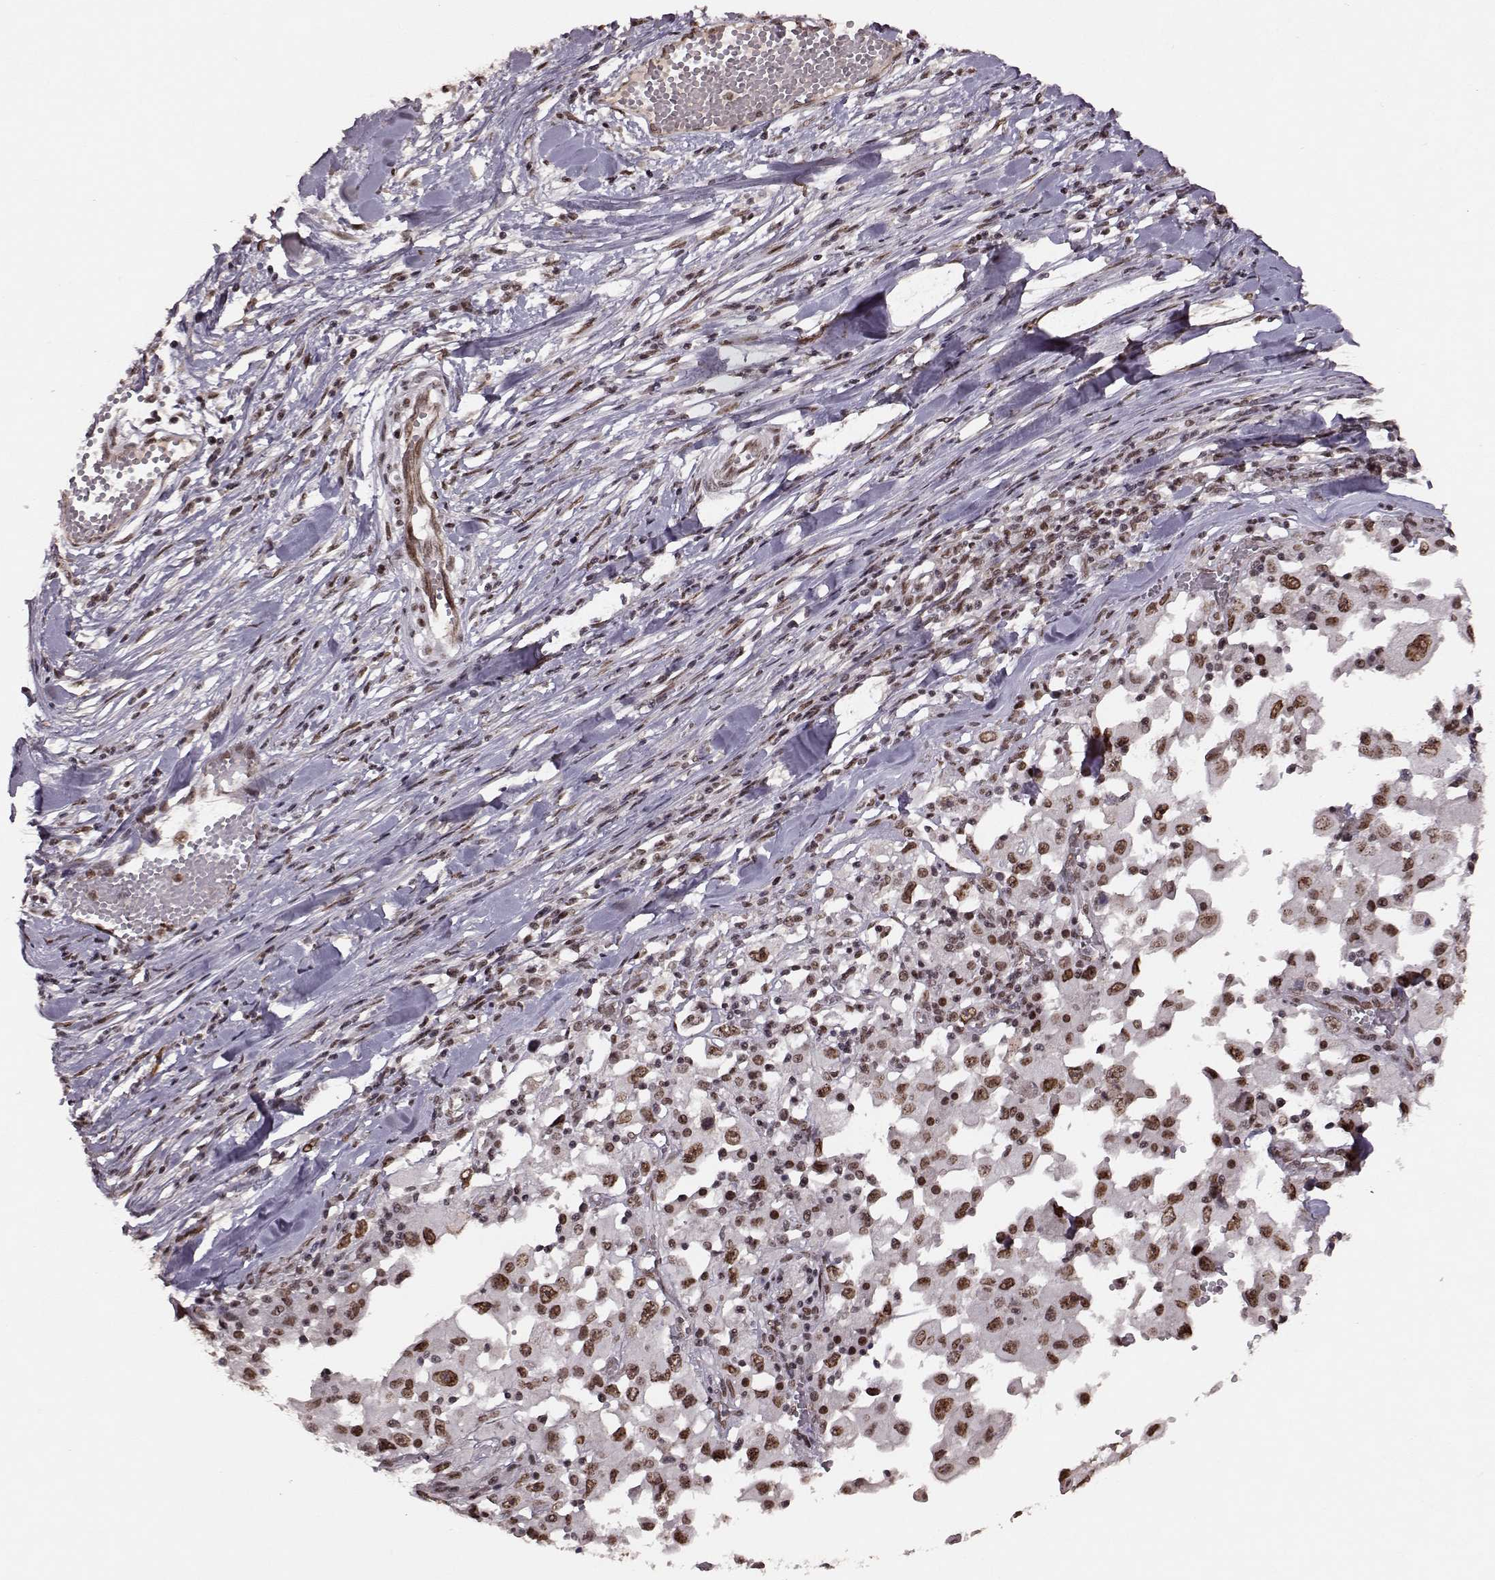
{"staining": {"intensity": "moderate", "quantity": ">75%", "location": "nuclear"}, "tissue": "melanoma", "cell_type": "Tumor cells", "image_type": "cancer", "snomed": [{"axis": "morphology", "description": "Malignant melanoma, Metastatic site"}, {"axis": "topography", "description": "Lymph node"}], "caption": "Malignant melanoma (metastatic site) stained with a protein marker reveals moderate staining in tumor cells.", "gene": "RRAGD", "patient": {"sex": "male", "age": 50}}